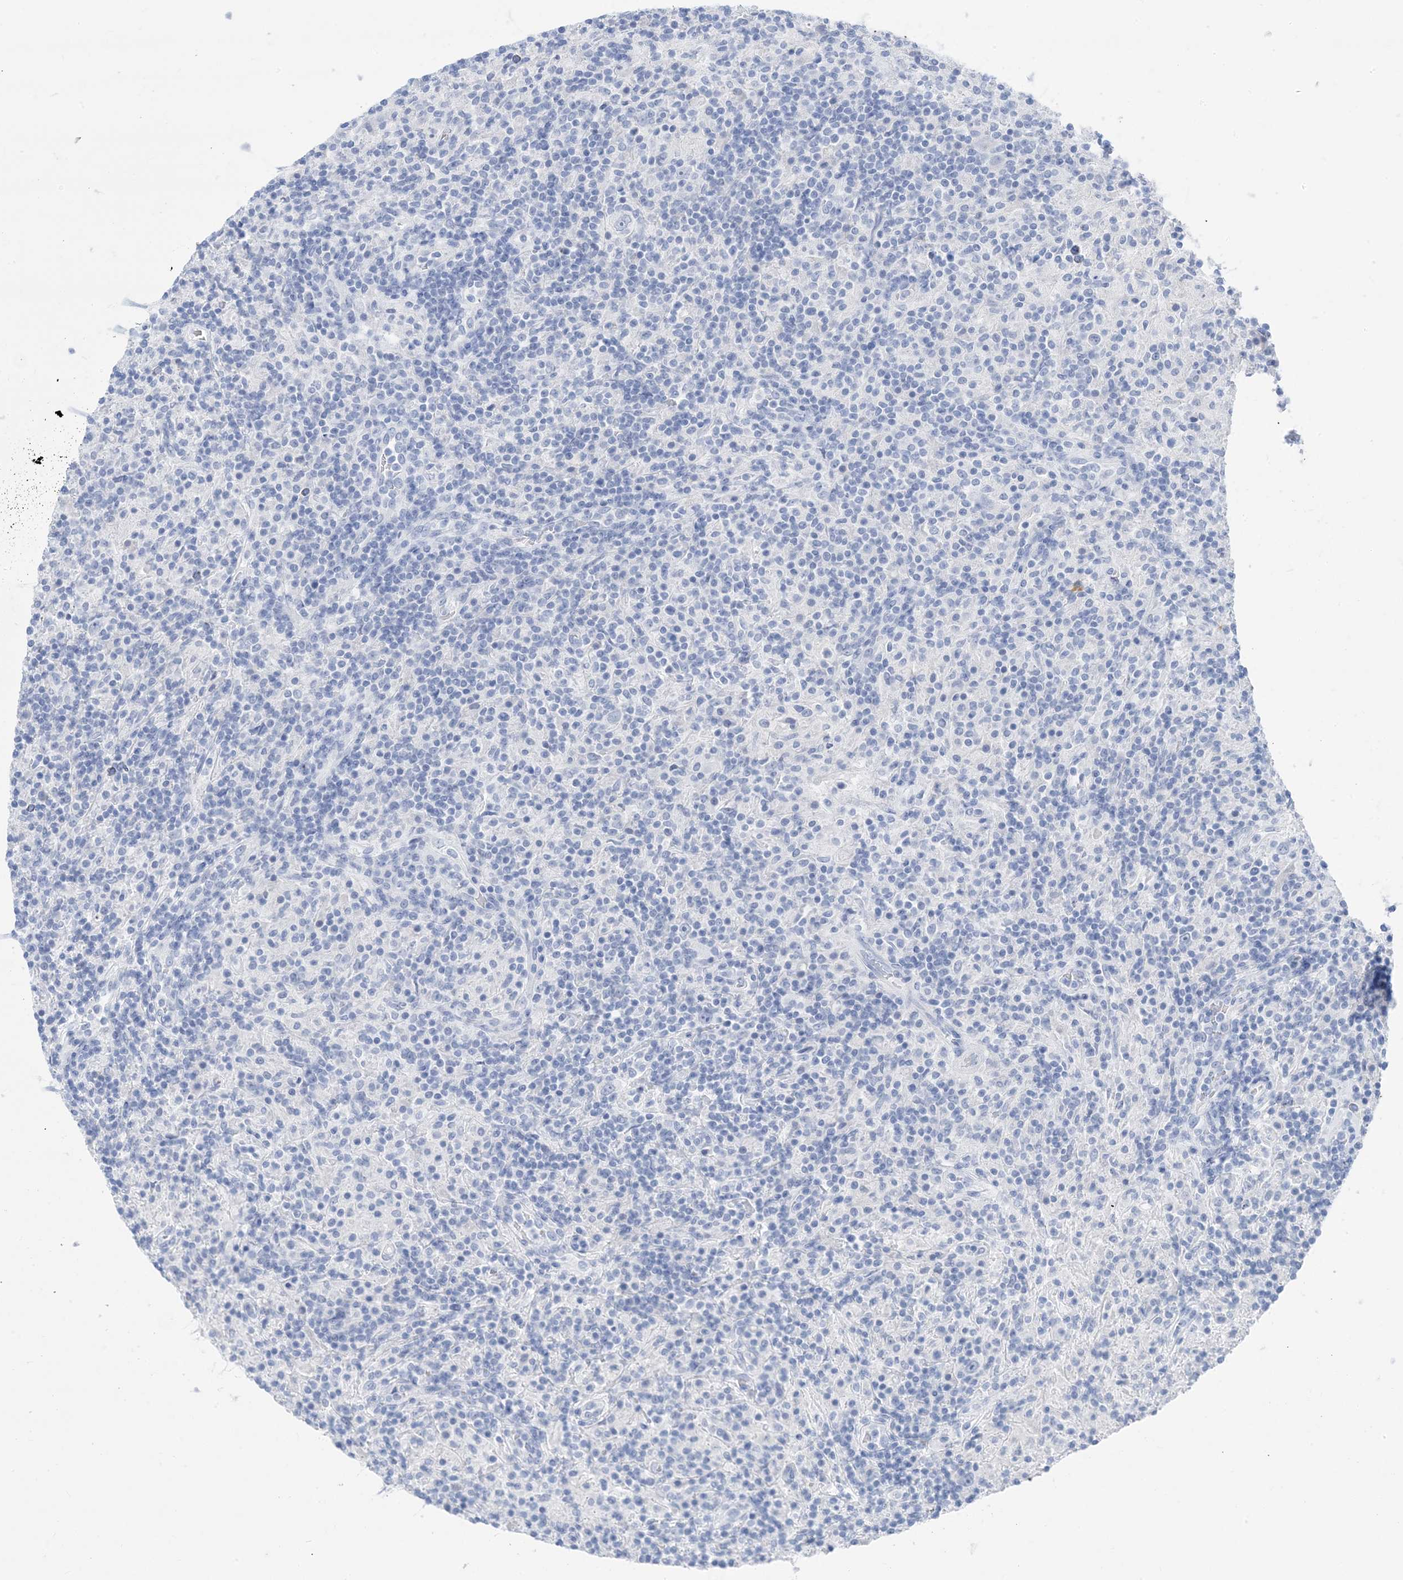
{"staining": {"intensity": "negative", "quantity": "none", "location": "none"}, "tissue": "lymphoma", "cell_type": "Tumor cells", "image_type": "cancer", "snomed": [{"axis": "morphology", "description": "Hodgkin's disease, NOS"}, {"axis": "topography", "description": "Lymph node"}], "caption": "This is an immunohistochemistry (IHC) photomicrograph of human lymphoma. There is no staining in tumor cells.", "gene": "SH3YL1", "patient": {"sex": "male", "age": 70}}